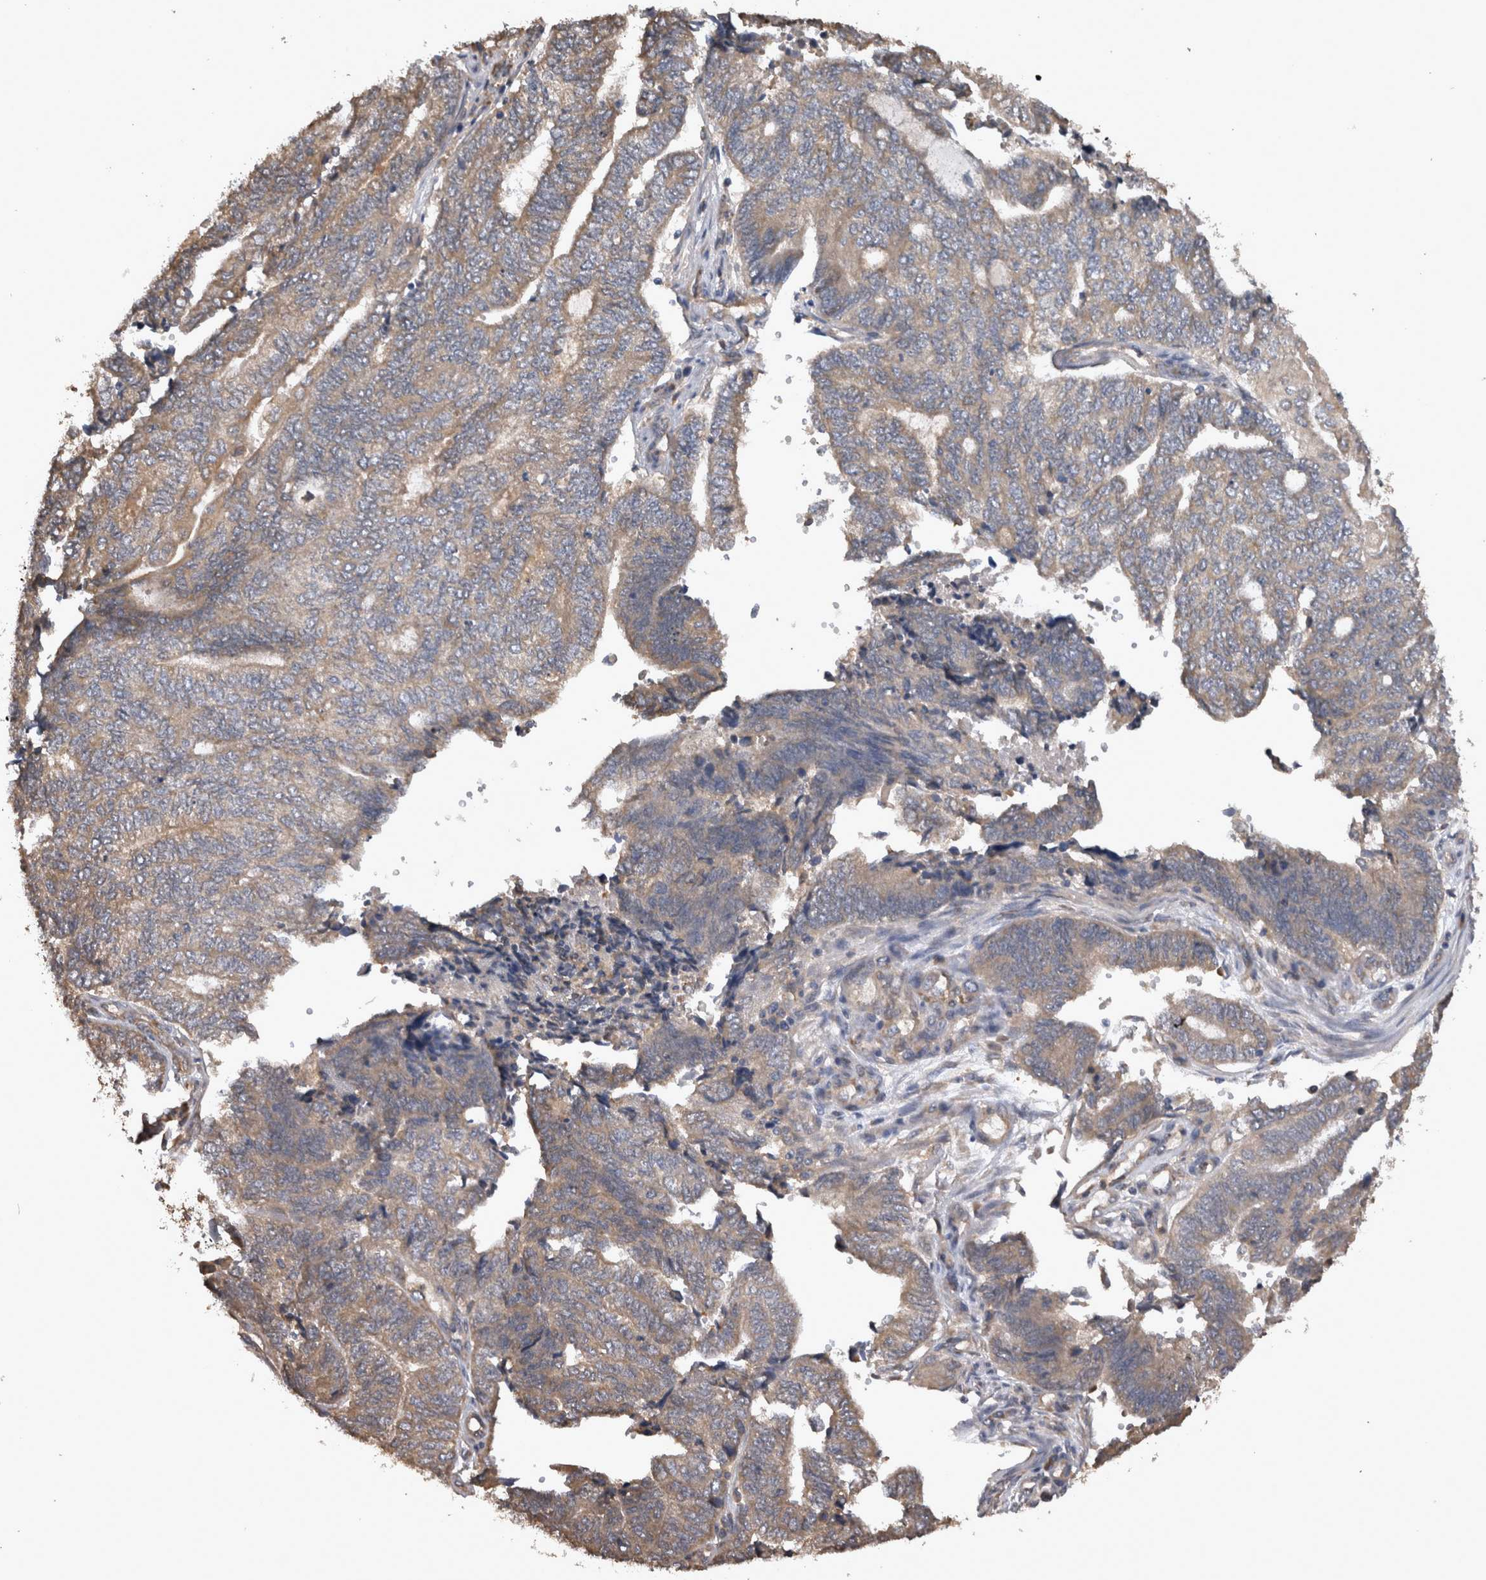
{"staining": {"intensity": "weak", "quantity": "25%-75%", "location": "cytoplasmic/membranous"}, "tissue": "endometrial cancer", "cell_type": "Tumor cells", "image_type": "cancer", "snomed": [{"axis": "morphology", "description": "Adenocarcinoma, NOS"}, {"axis": "topography", "description": "Uterus"}, {"axis": "topography", "description": "Endometrium"}], "caption": "This is a micrograph of immunohistochemistry staining of endometrial cancer (adenocarcinoma), which shows weak expression in the cytoplasmic/membranous of tumor cells.", "gene": "TMED7", "patient": {"sex": "female", "age": 70}}